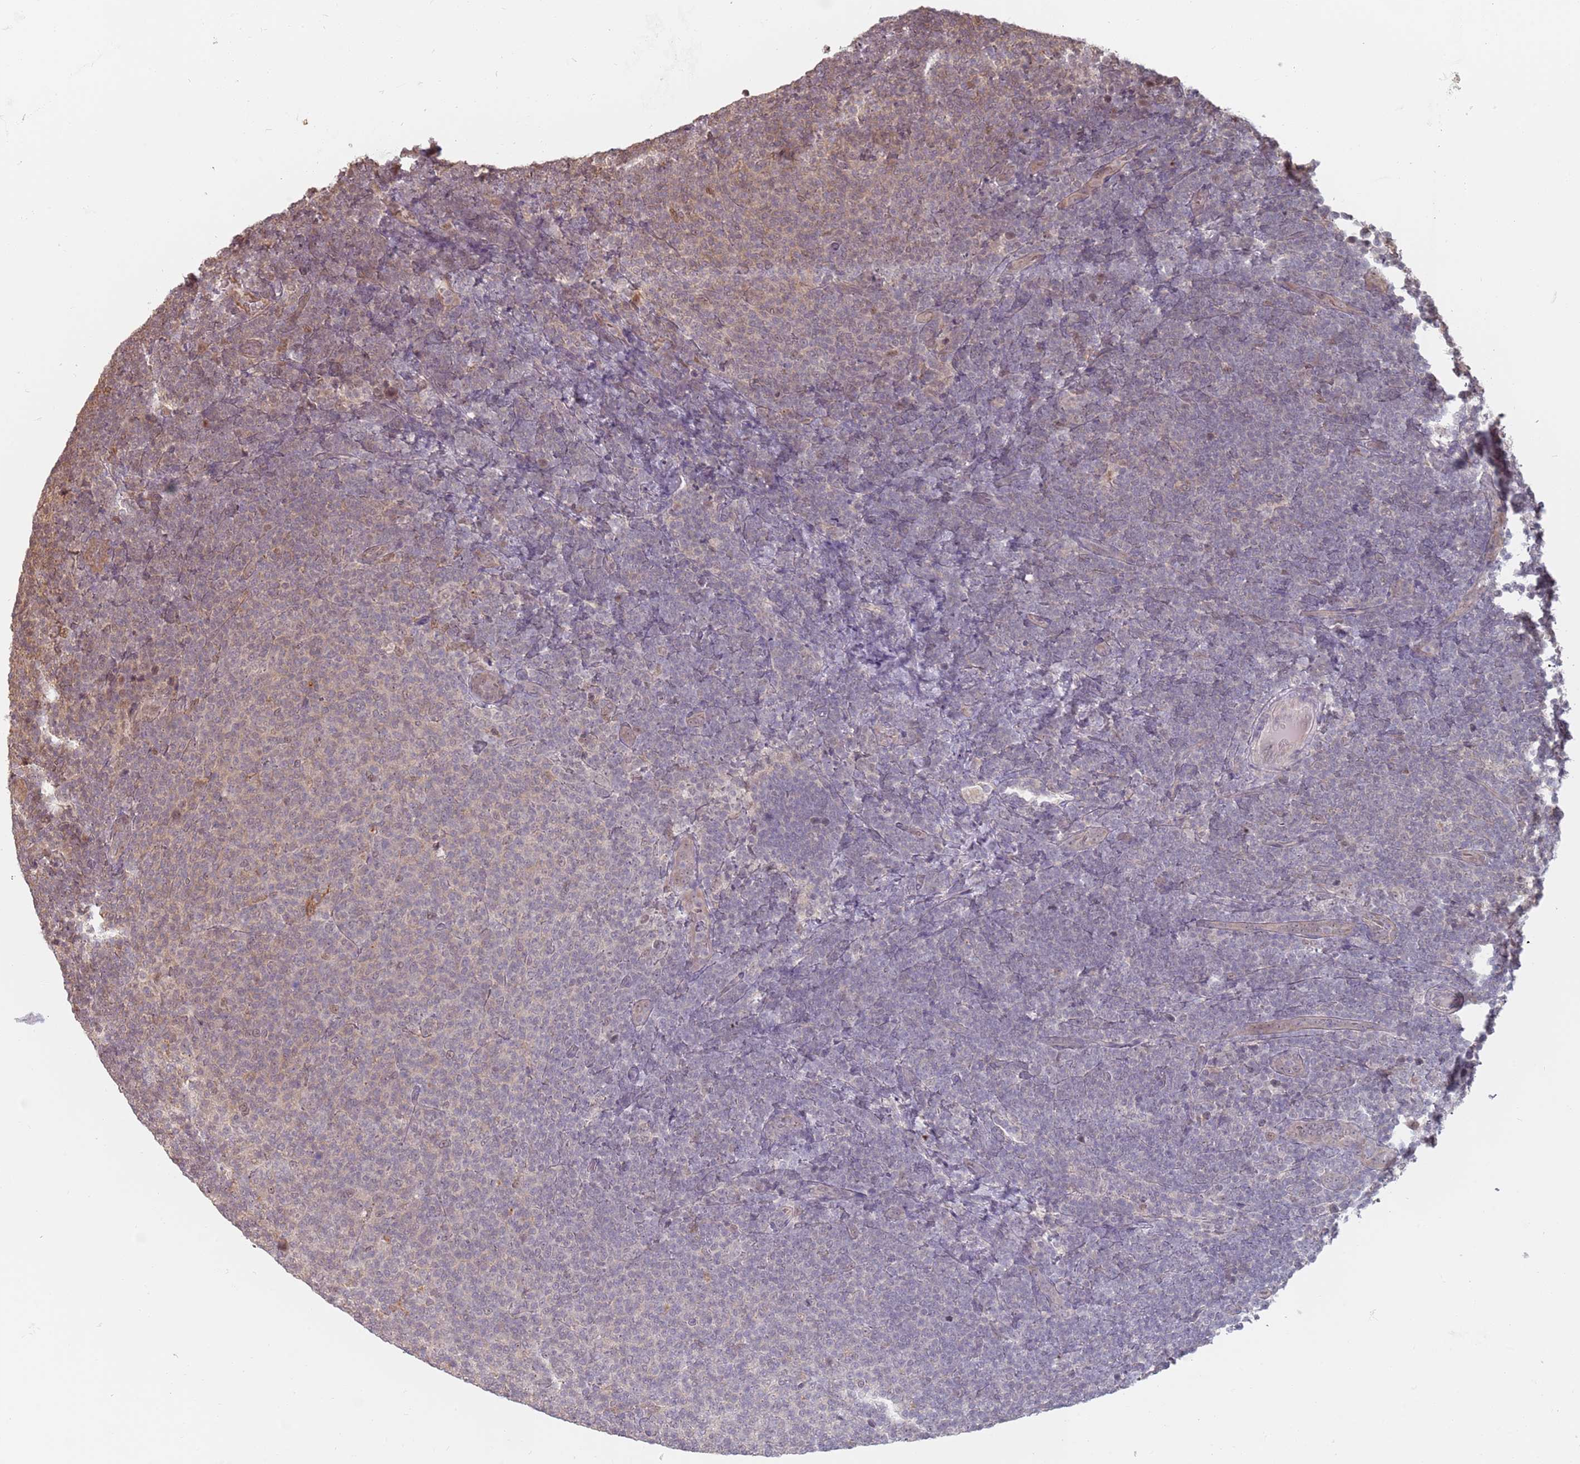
{"staining": {"intensity": "weak", "quantity": "<25%", "location": "nuclear"}, "tissue": "lymphoma", "cell_type": "Tumor cells", "image_type": "cancer", "snomed": [{"axis": "morphology", "description": "Malignant lymphoma, non-Hodgkin's type, Low grade"}, {"axis": "topography", "description": "Lymph node"}], "caption": "Low-grade malignant lymphoma, non-Hodgkin's type was stained to show a protein in brown. There is no significant staining in tumor cells.", "gene": "PLSCR5", "patient": {"sex": "male", "age": 66}}